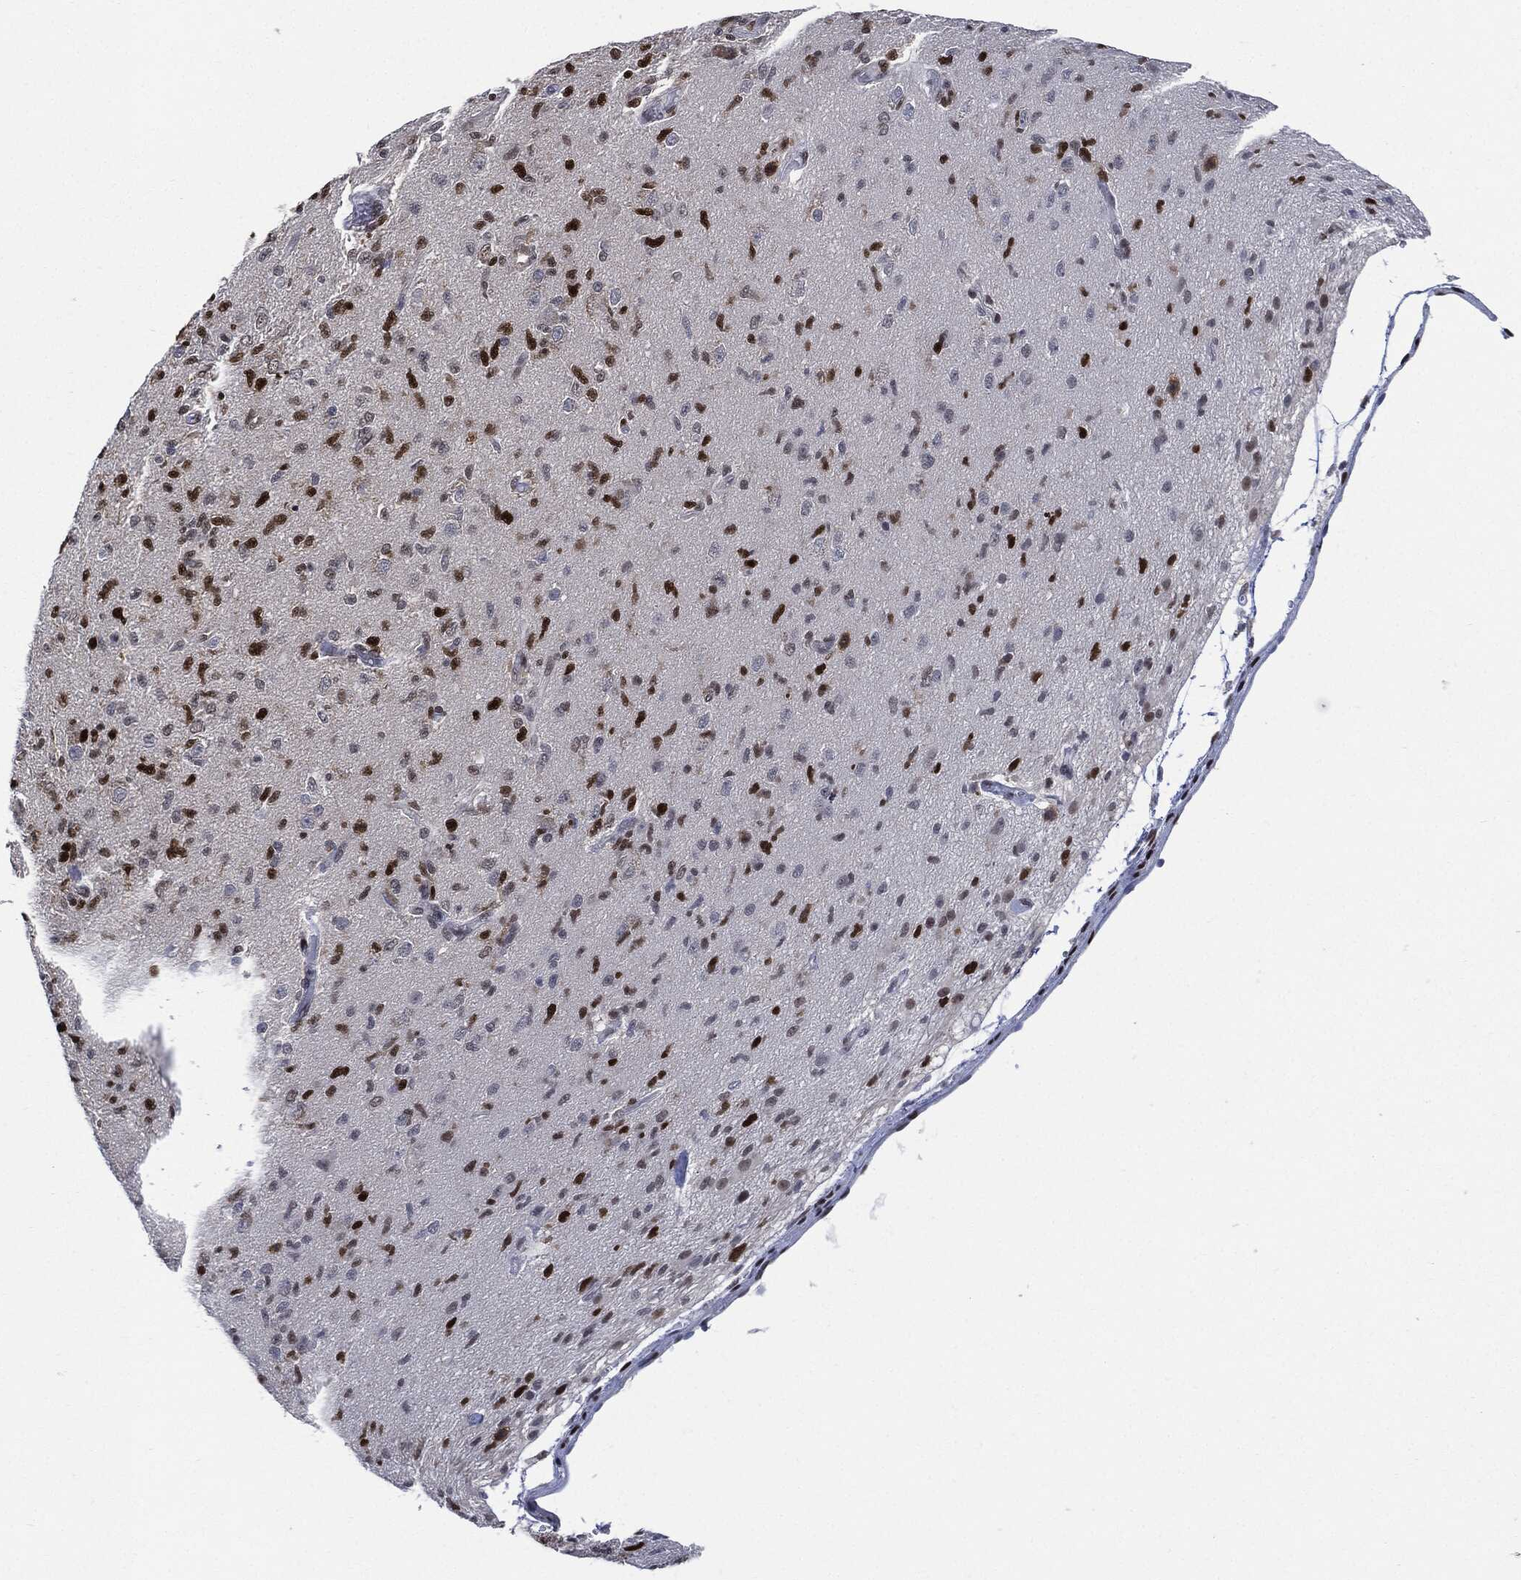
{"staining": {"intensity": "strong", "quantity": "25%-75%", "location": "nuclear"}, "tissue": "glioma", "cell_type": "Tumor cells", "image_type": "cancer", "snomed": [{"axis": "morphology", "description": "Glioma, malignant, High grade"}, {"axis": "topography", "description": "Brain"}], "caption": "Protein staining of malignant high-grade glioma tissue shows strong nuclear staining in about 25%-75% of tumor cells.", "gene": "PCNA", "patient": {"sex": "male", "age": 56}}